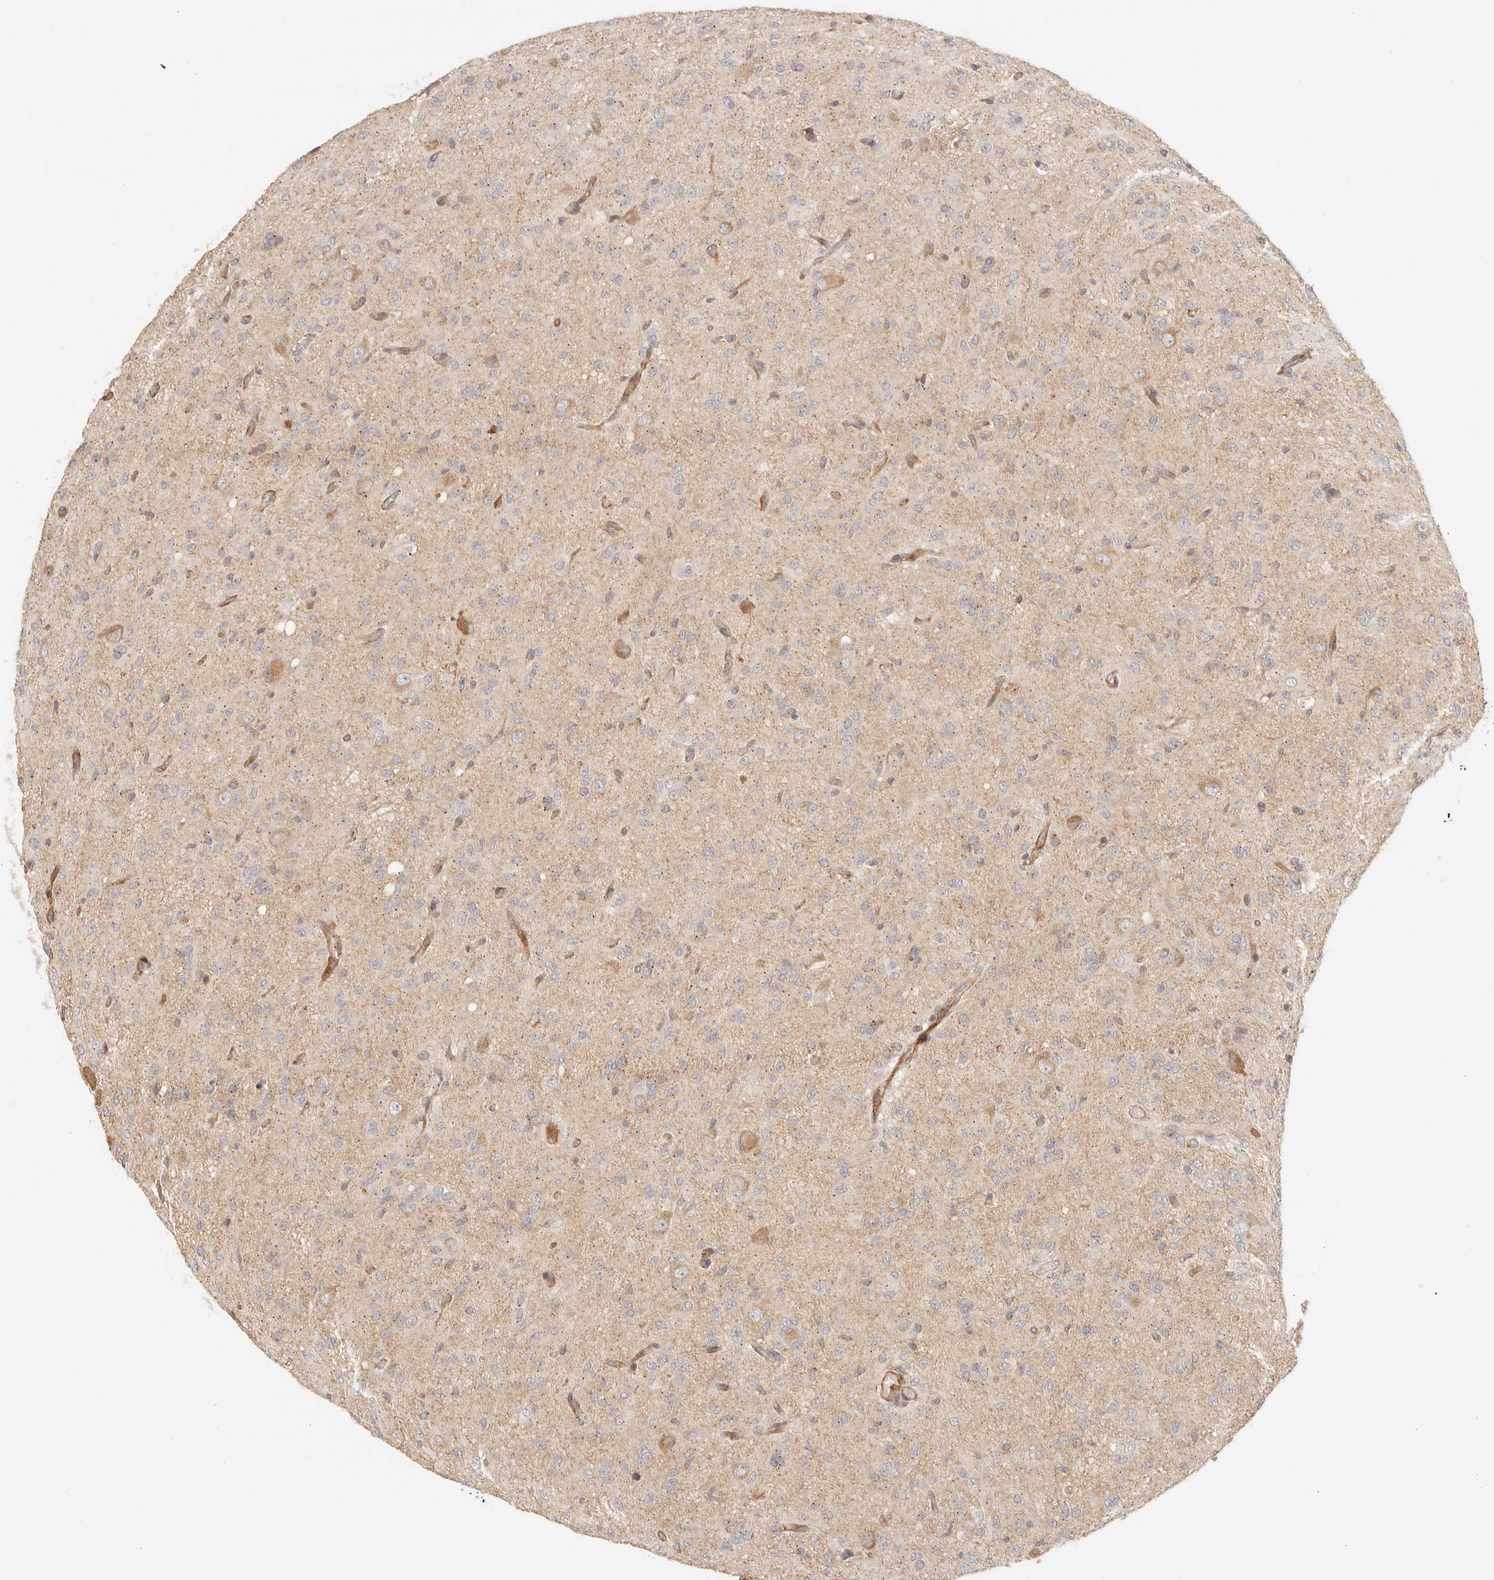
{"staining": {"intensity": "negative", "quantity": "none", "location": "none"}, "tissue": "glioma", "cell_type": "Tumor cells", "image_type": "cancer", "snomed": [{"axis": "morphology", "description": "Glioma, malignant, High grade"}, {"axis": "topography", "description": "Brain"}], "caption": "Tumor cells show no significant protein staining in malignant glioma (high-grade). (DAB immunohistochemistry, high magnification).", "gene": "IL1R2", "patient": {"sex": "female", "age": 59}}